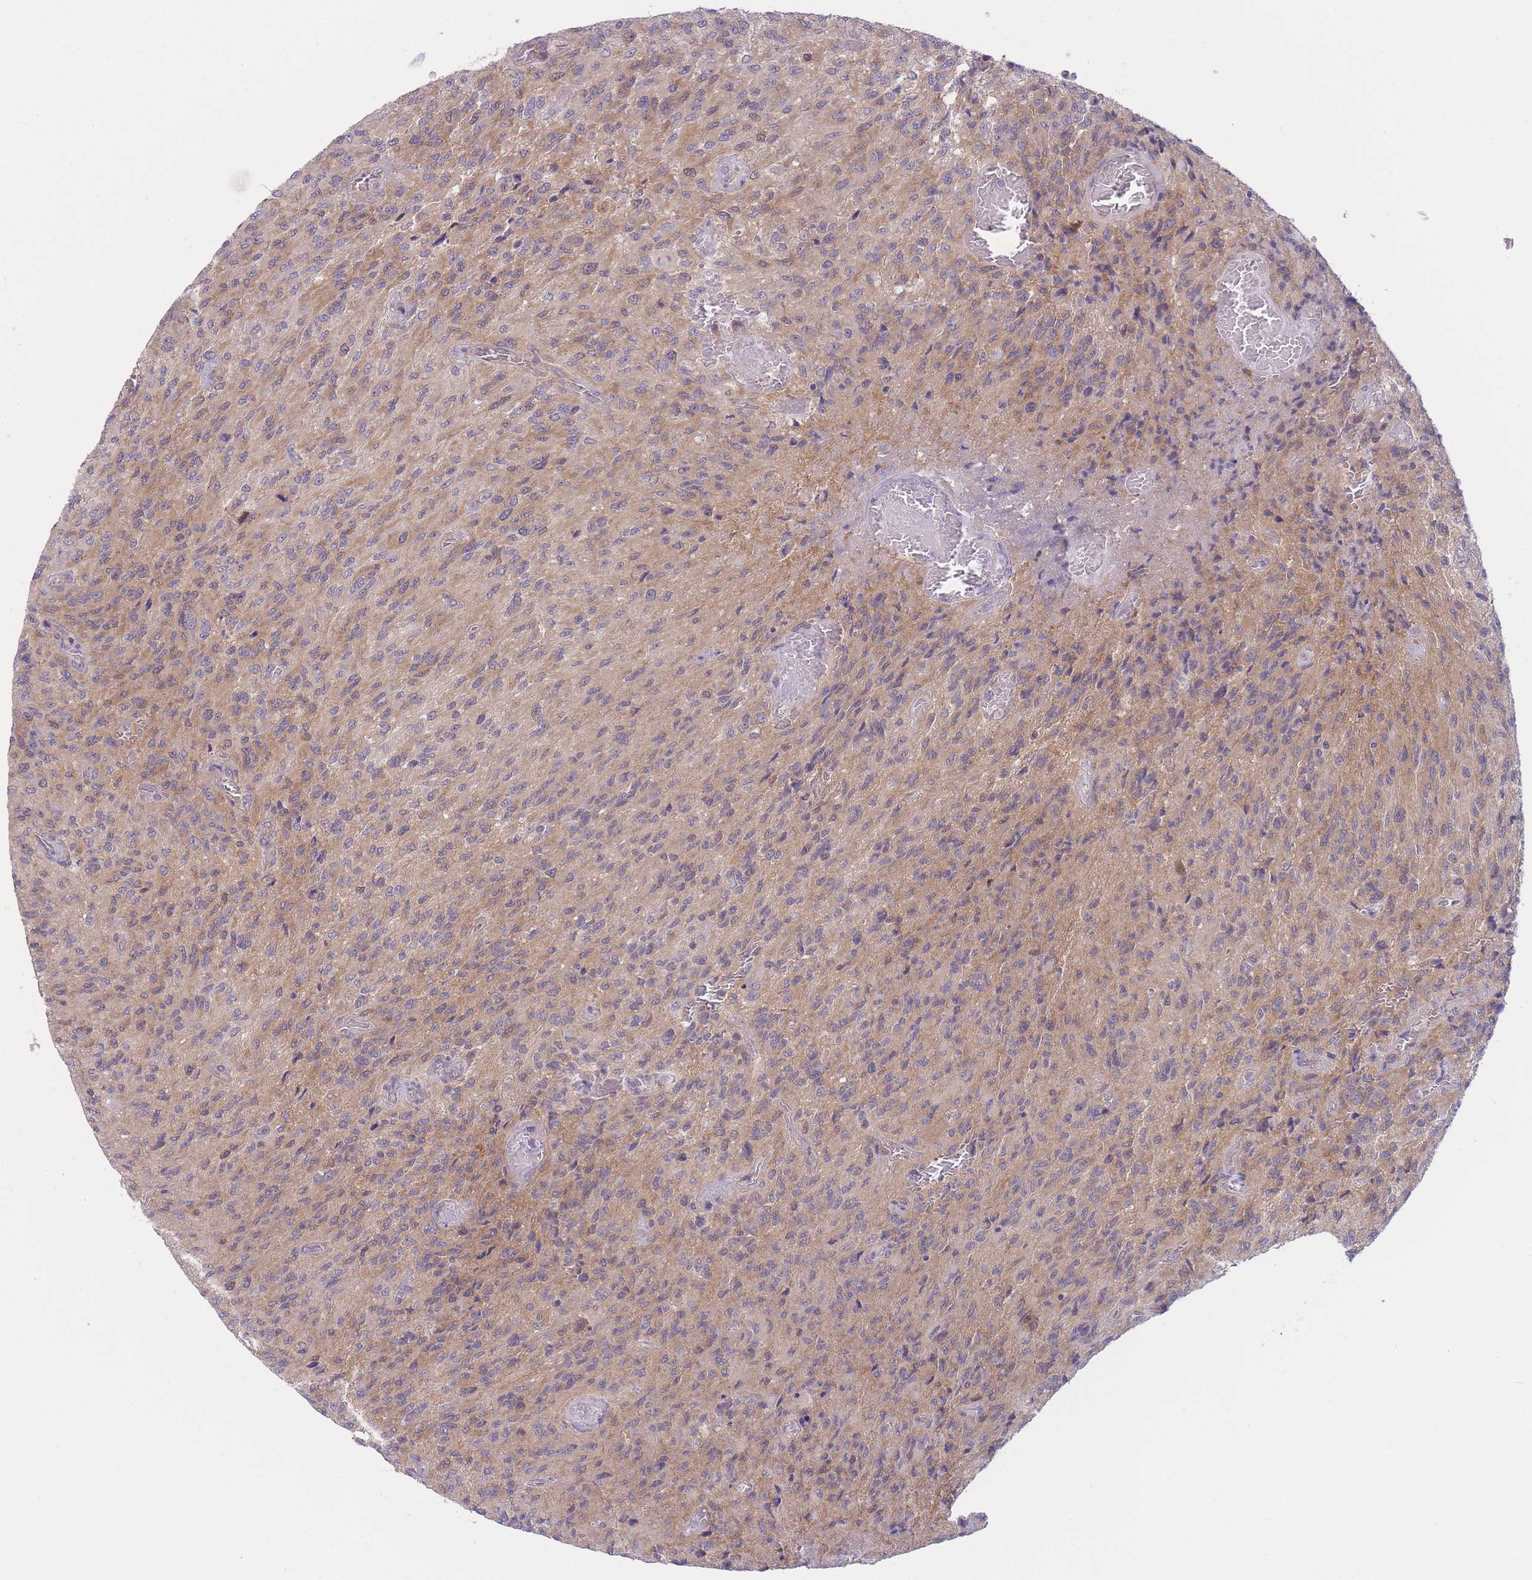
{"staining": {"intensity": "weak", "quantity": "<25%", "location": "cytoplasmic/membranous"}, "tissue": "glioma", "cell_type": "Tumor cells", "image_type": "cancer", "snomed": [{"axis": "morphology", "description": "Normal tissue, NOS"}, {"axis": "morphology", "description": "Glioma, malignant, High grade"}, {"axis": "topography", "description": "Cerebral cortex"}], "caption": "Tumor cells are negative for brown protein staining in malignant glioma (high-grade).", "gene": "PFDN6", "patient": {"sex": "male", "age": 56}}